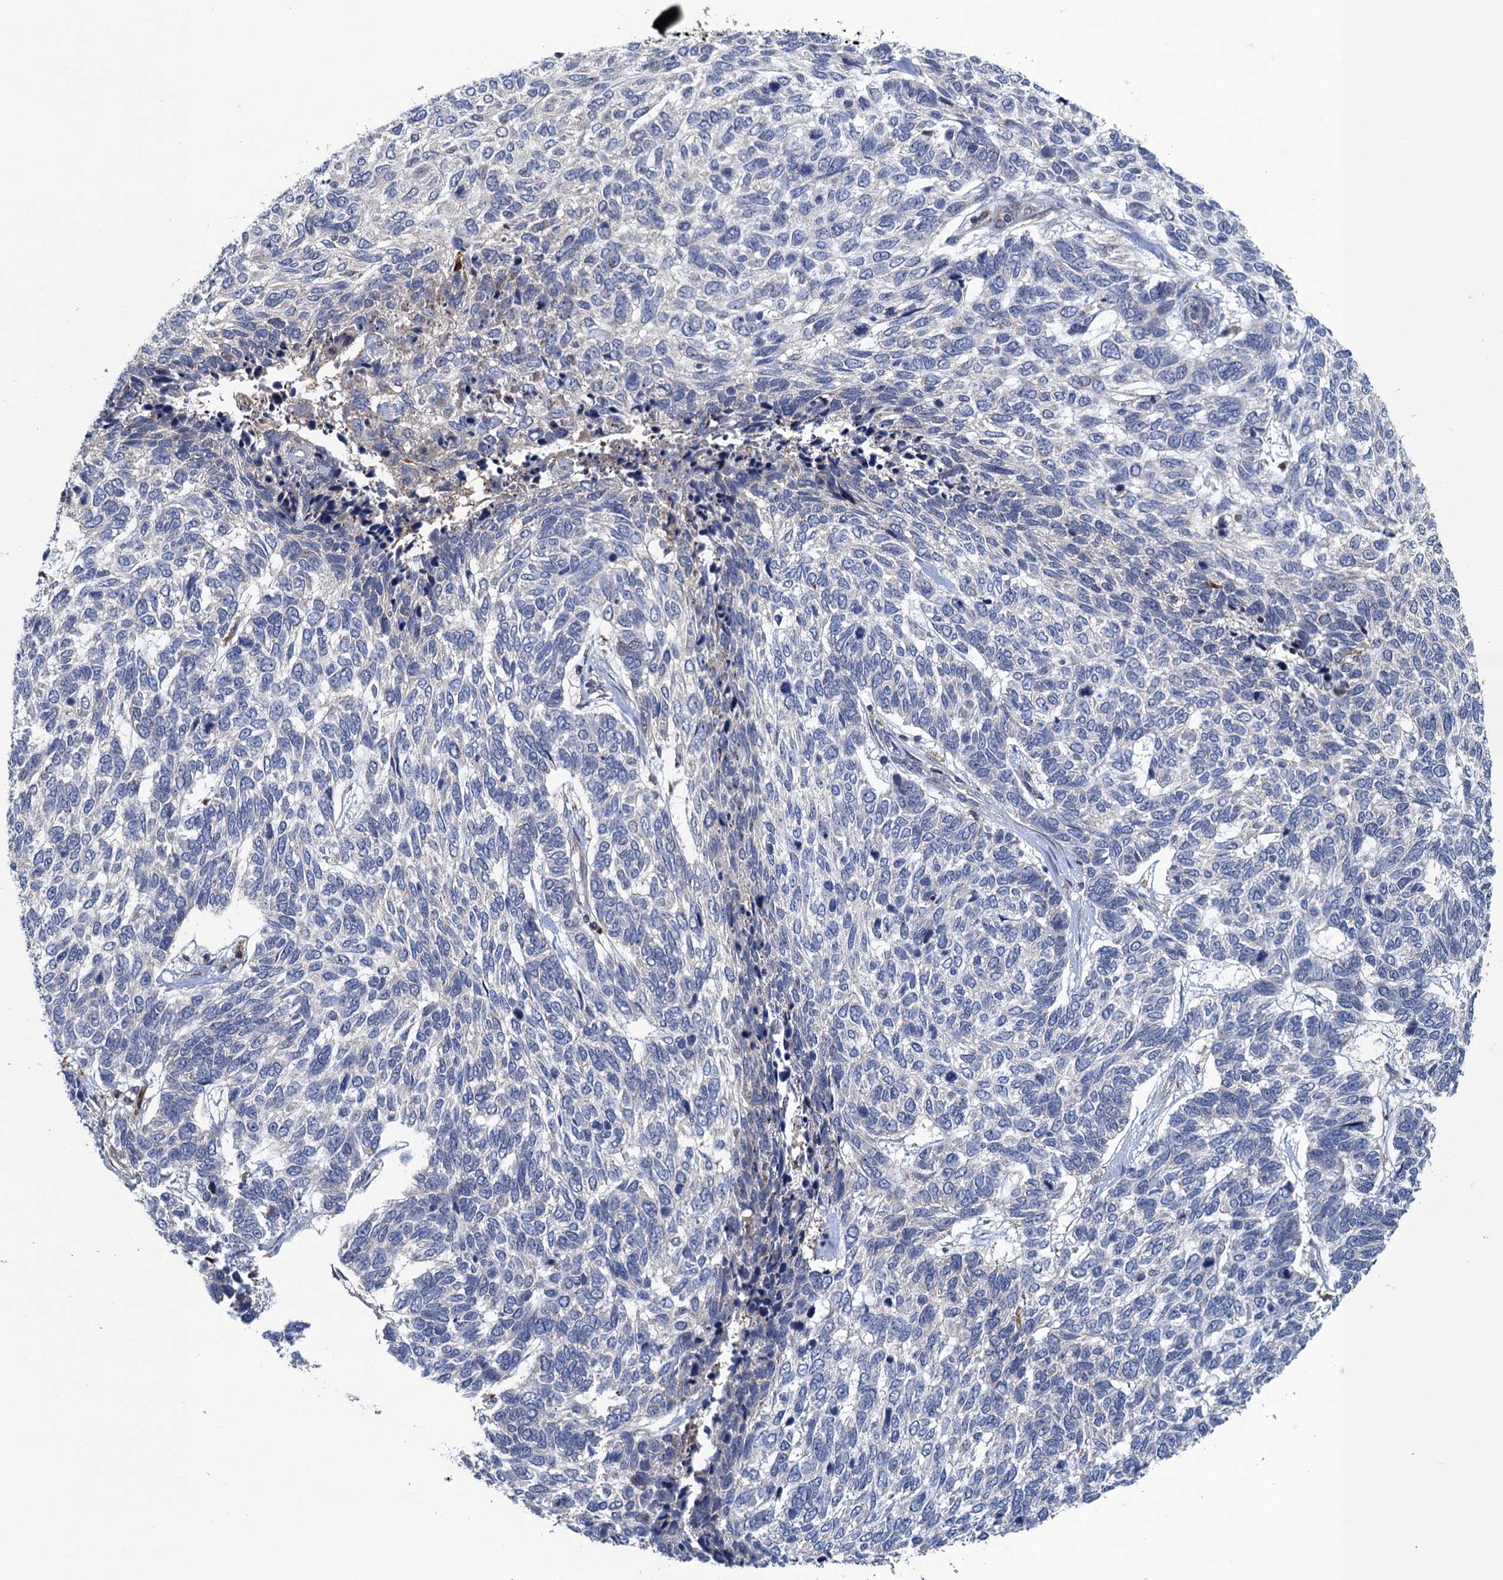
{"staining": {"intensity": "negative", "quantity": "none", "location": "none"}, "tissue": "skin cancer", "cell_type": "Tumor cells", "image_type": "cancer", "snomed": [{"axis": "morphology", "description": "Basal cell carcinoma"}, {"axis": "topography", "description": "Skin"}], "caption": "Human skin basal cell carcinoma stained for a protein using immunohistochemistry reveals no positivity in tumor cells.", "gene": "CNTN5", "patient": {"sex": "female", "age": 65}}